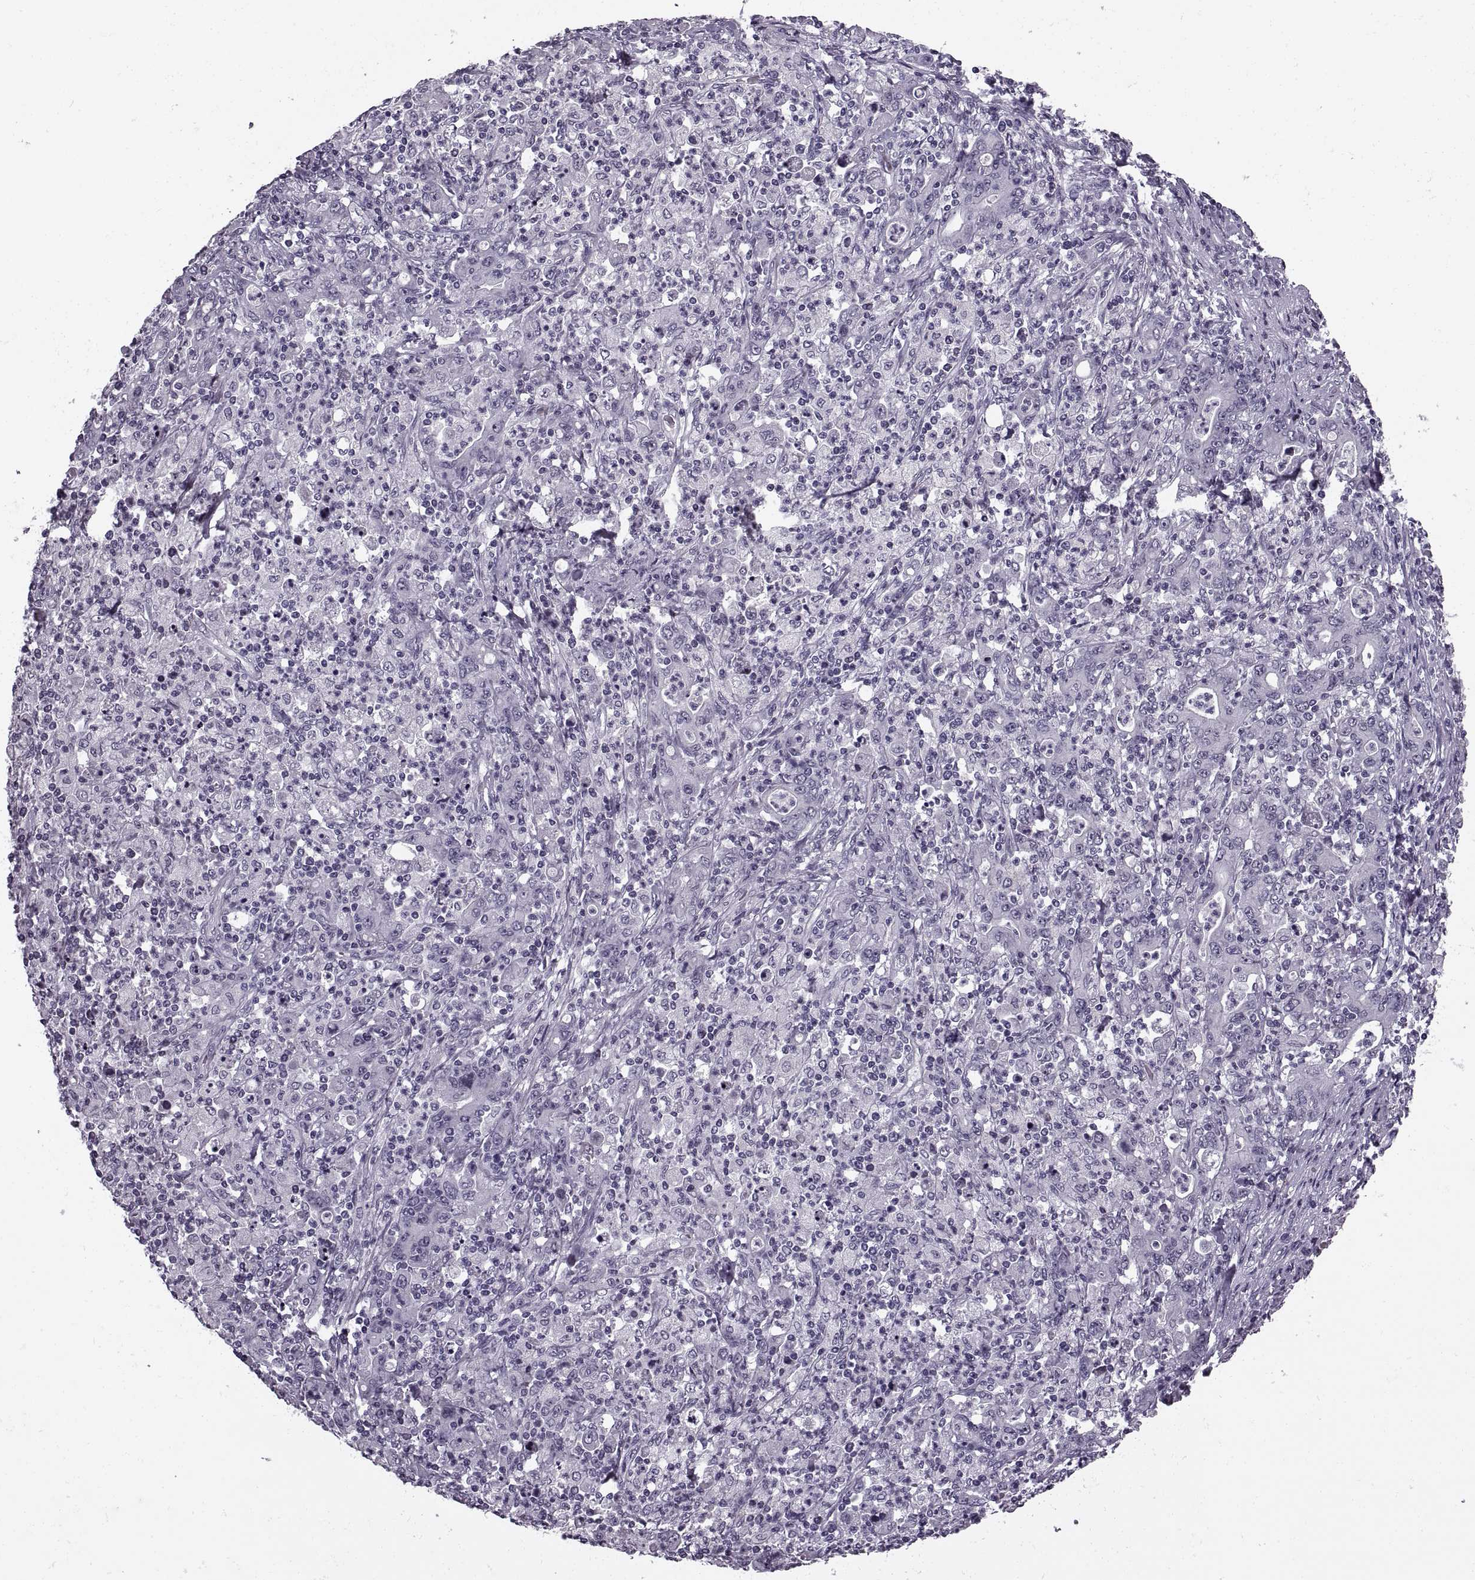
{"staining": {"intensity": "negative", "quantity": "none", "location": "none"}, "tissue": "stomach cancer", "cell_type": "Tumor cells", "image_type": "cancer", "snomed": [{"axis": "morphology", "description": "Adenocarcinoma, NOS"}, {"axis": "topography", "description": "Stomach, upper"}], "caption": "Tumor cells show no significant protein staining in adenocarcinoma (stomach).", "gene": "PAGE5", "patient": {"sex": "male", "age": 69}}